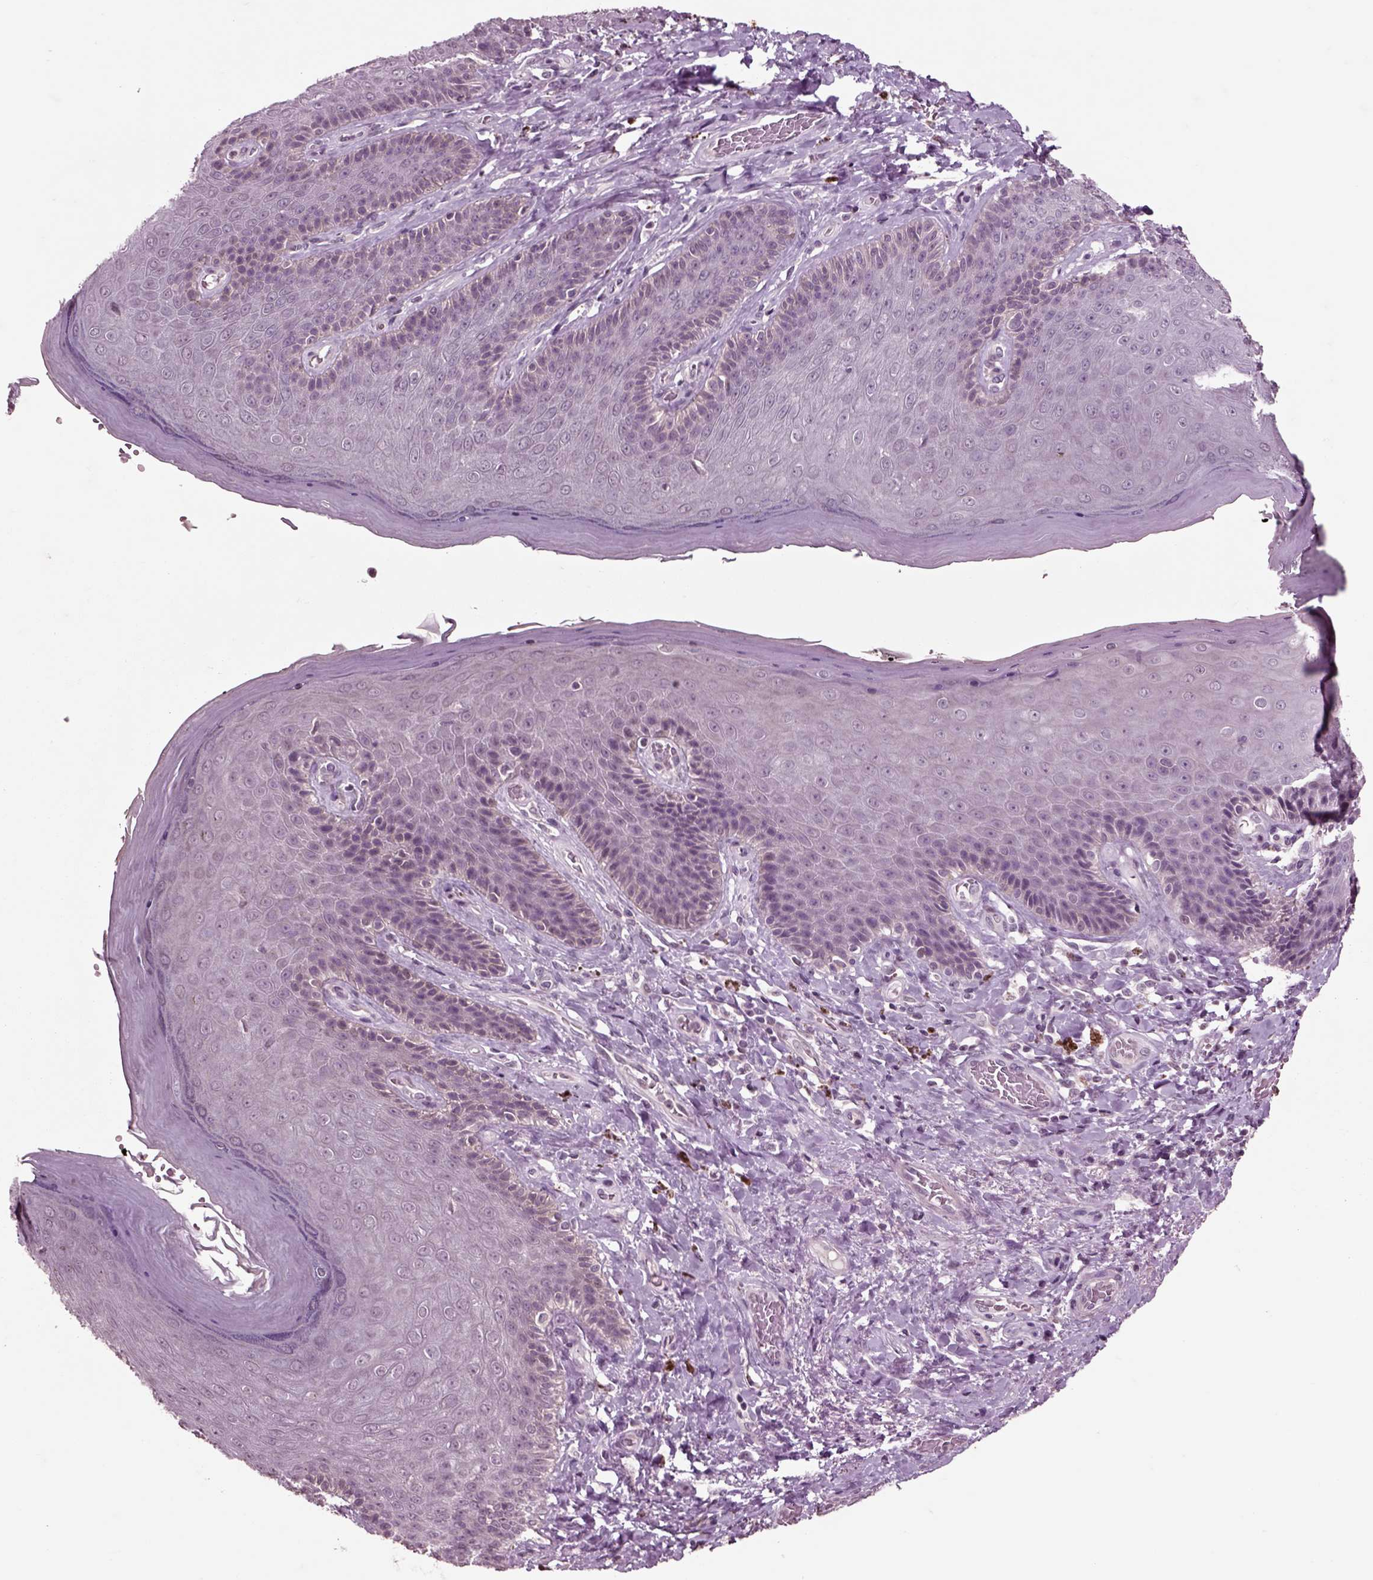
{"staining": {"intensity": "negative", "quantity": "none", "location": "none"}, "tissue": "skin", "cell_type": "Epidermal cells", "image_type": "normal", "snomed": [{"axis": "morphology", "description": "Normal tissue, NOS"}, {"axis": "topography", "description": "Skeletal muscle"}, {"axis": "topography", "description": "Anal"}, {"axis": "topography", "description": "Peripheral nerve tissue"}], "caption": "Human skin stained for a protein using IHC exhibits no expression in epidermal cells.", "gene": "CHGB", "patient": {"sex": "male", "age": 53}}